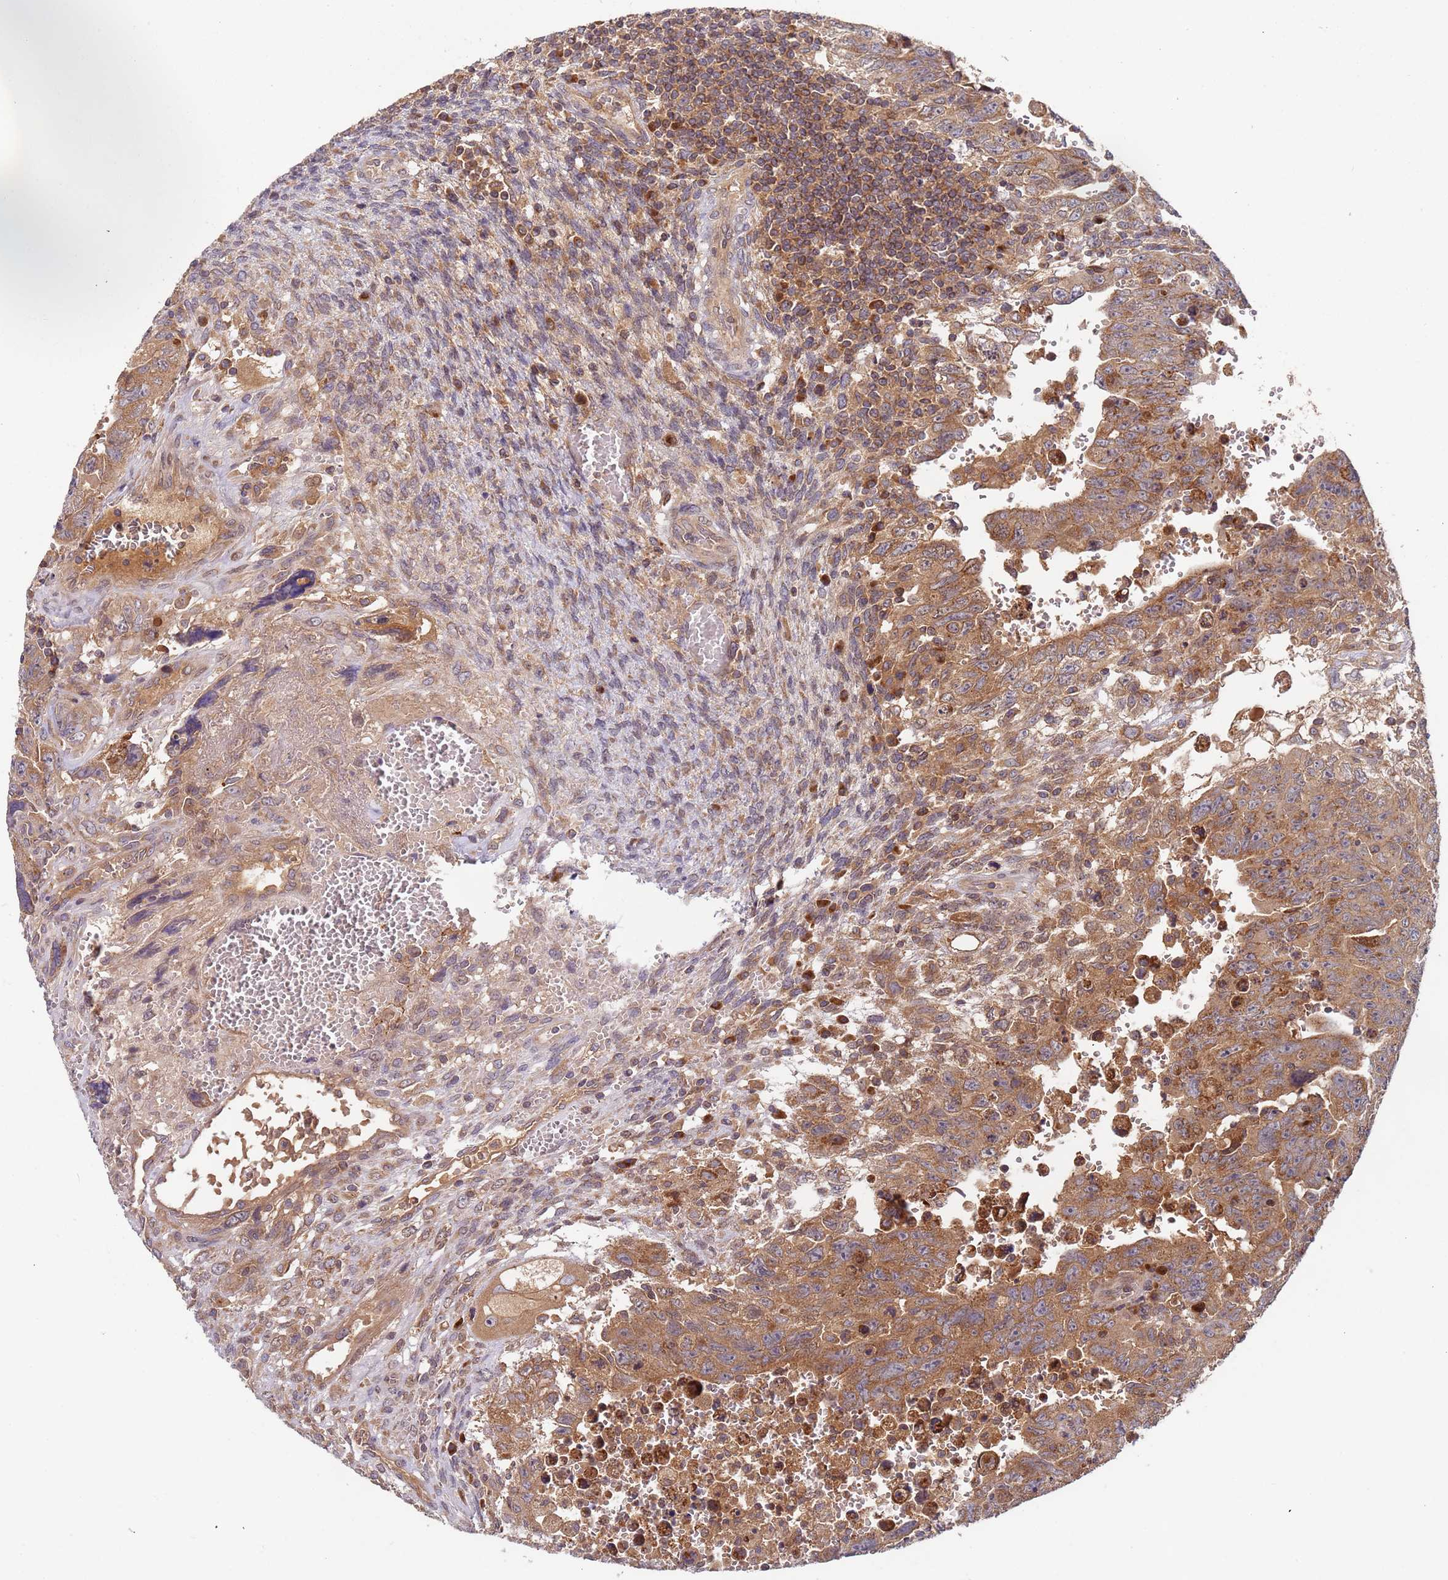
{"staining": {"intensity": "moderate", "quantity": ">75%", "location": "cytoplasmic/membranous"}, "tissue": "testis cancer", "cell_type": "Tumor cells", "image_type": "cancer", "snomed": [{"axis": "morphology", "description": "Carcinoma, Embryonal, NOS"}, {"axis": "topography", "description": "Testis"}], "caption": "A micrograph showing moderate cytoplasmic/membranous positivity in about >75% of tumor cells in testis cancer, as visualized by brown immunohistochemical staining.", "gene": "OR5A2", "patient": {"sex": "male", "age": 28}}